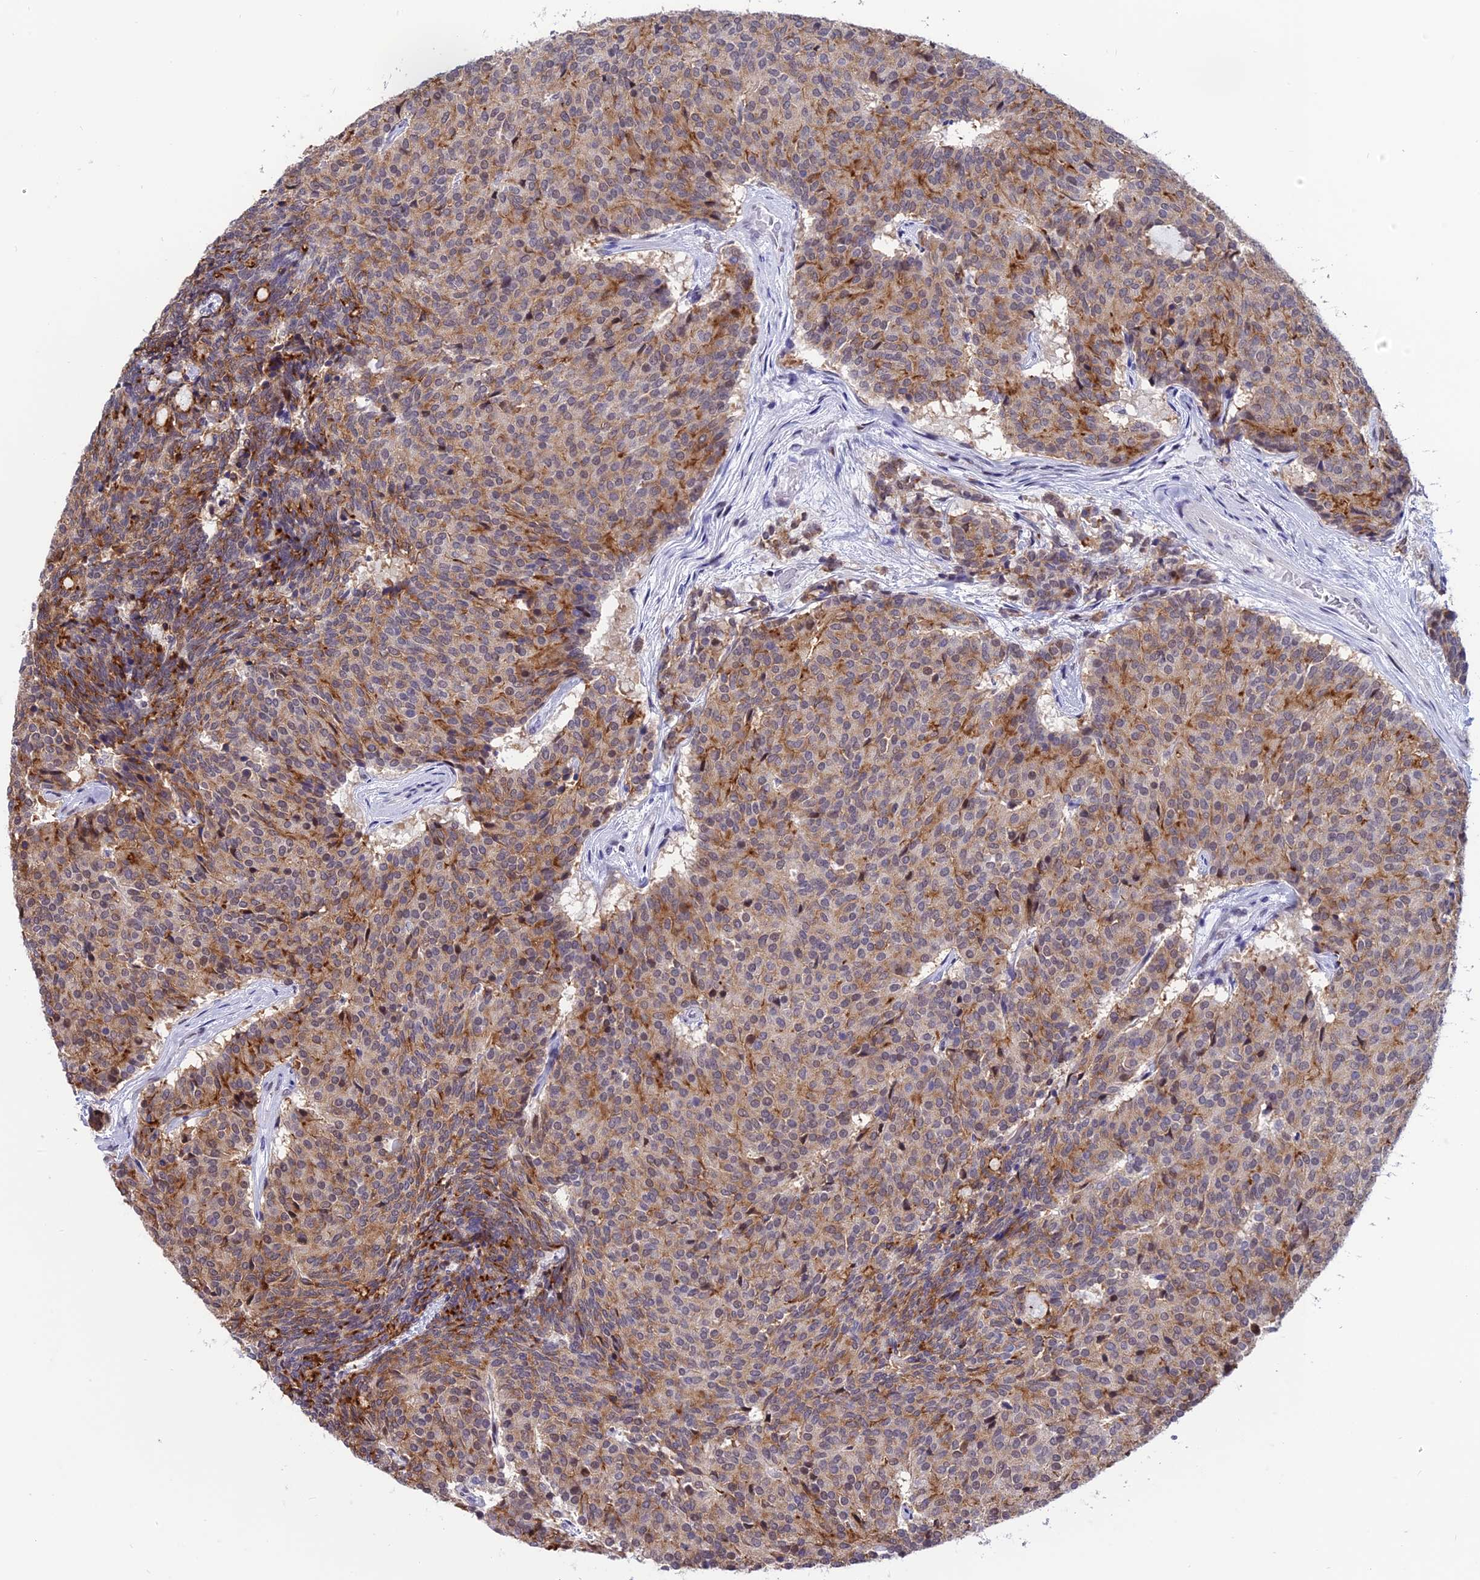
{"staining": {"intensity": "moderate", "quantity": "25%-75%", "location": "cytoplasmic/membranous"}, "tissue": "carcinoid", "cell_type": "Tumor cells", "image_type": "cancer", "snomed": [{"axis": "morphology", "description": "Carcinoid, malignant, NOS"}, {"axis": "topography", "description": "Pancreas"}], "caption": "Human carcinoid stained with a brown dye exhibits moderate cytoplasmic/membranous positive expression in about 25%-75% of tumor cells.", "gene": "SPIRE2", "patient": {"sex": "female", "age": 54}}